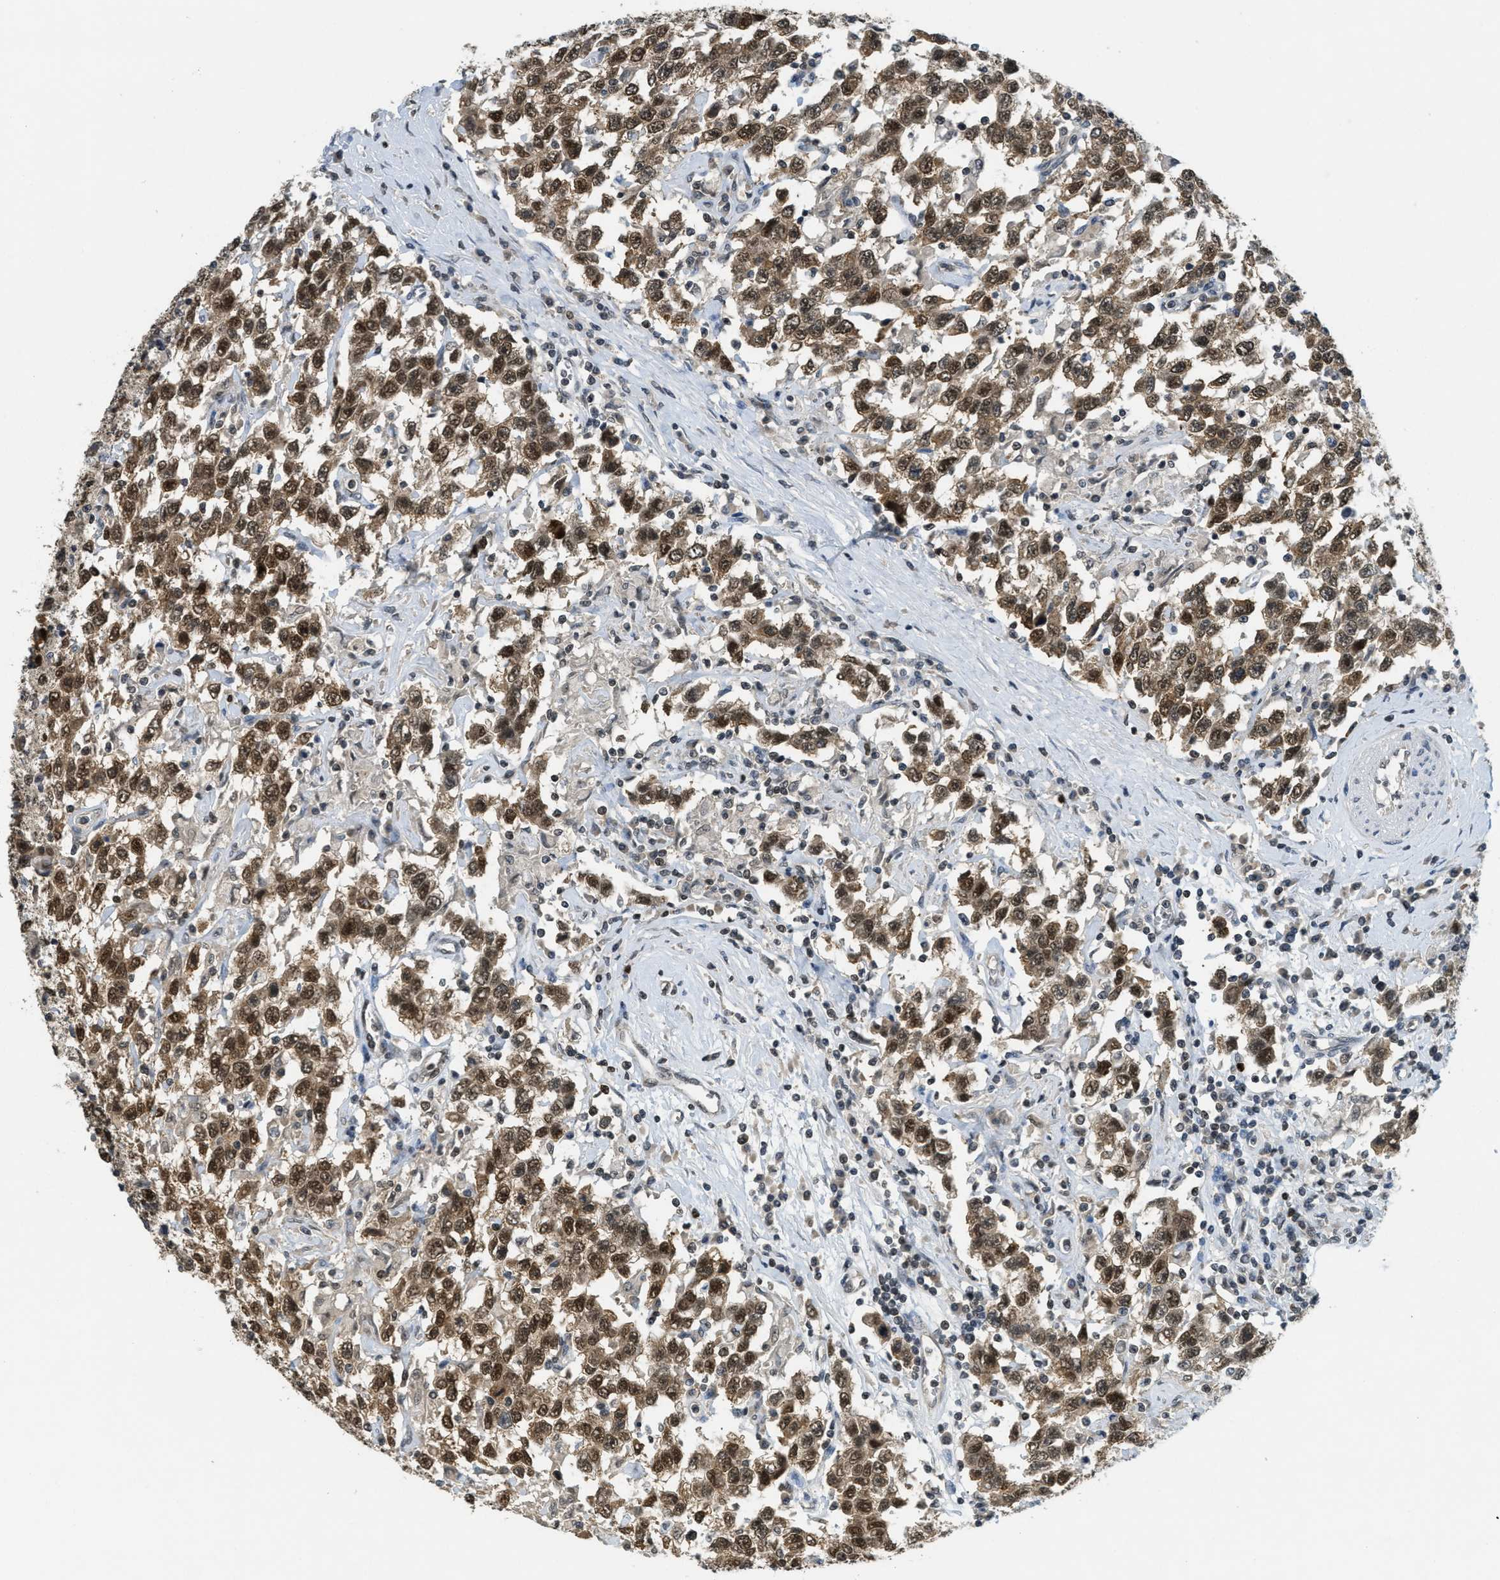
{"staining": {"intensity": "strong", "quantity": ">75%", "location": "cytoplasmic/membranous,nuclear"}, "tissue": "testis cancer", "cell_type": "Tumor cells", "image_type": "cancer", "snomed": [{"axis": "morphology", "description": "Seminoma, NOS"}, {"axis": "topography", "description": "Testis"}], "caption": "IHC staining of testis cancer, which exhibits high levels of strong cytoplasmic/membranous and nuclear staining in about >75% of tumor cells indicating strong cytoplasmic/membranous and nuclear protein staining. The staining was performed using DAB (3,3'-diaminobenzidine) (brown) for protein detection and nuclei were counterstained in hematoxylin (blue).", "gene": "DNAJB1", "patient": {"sex": "male", "age": 41}}